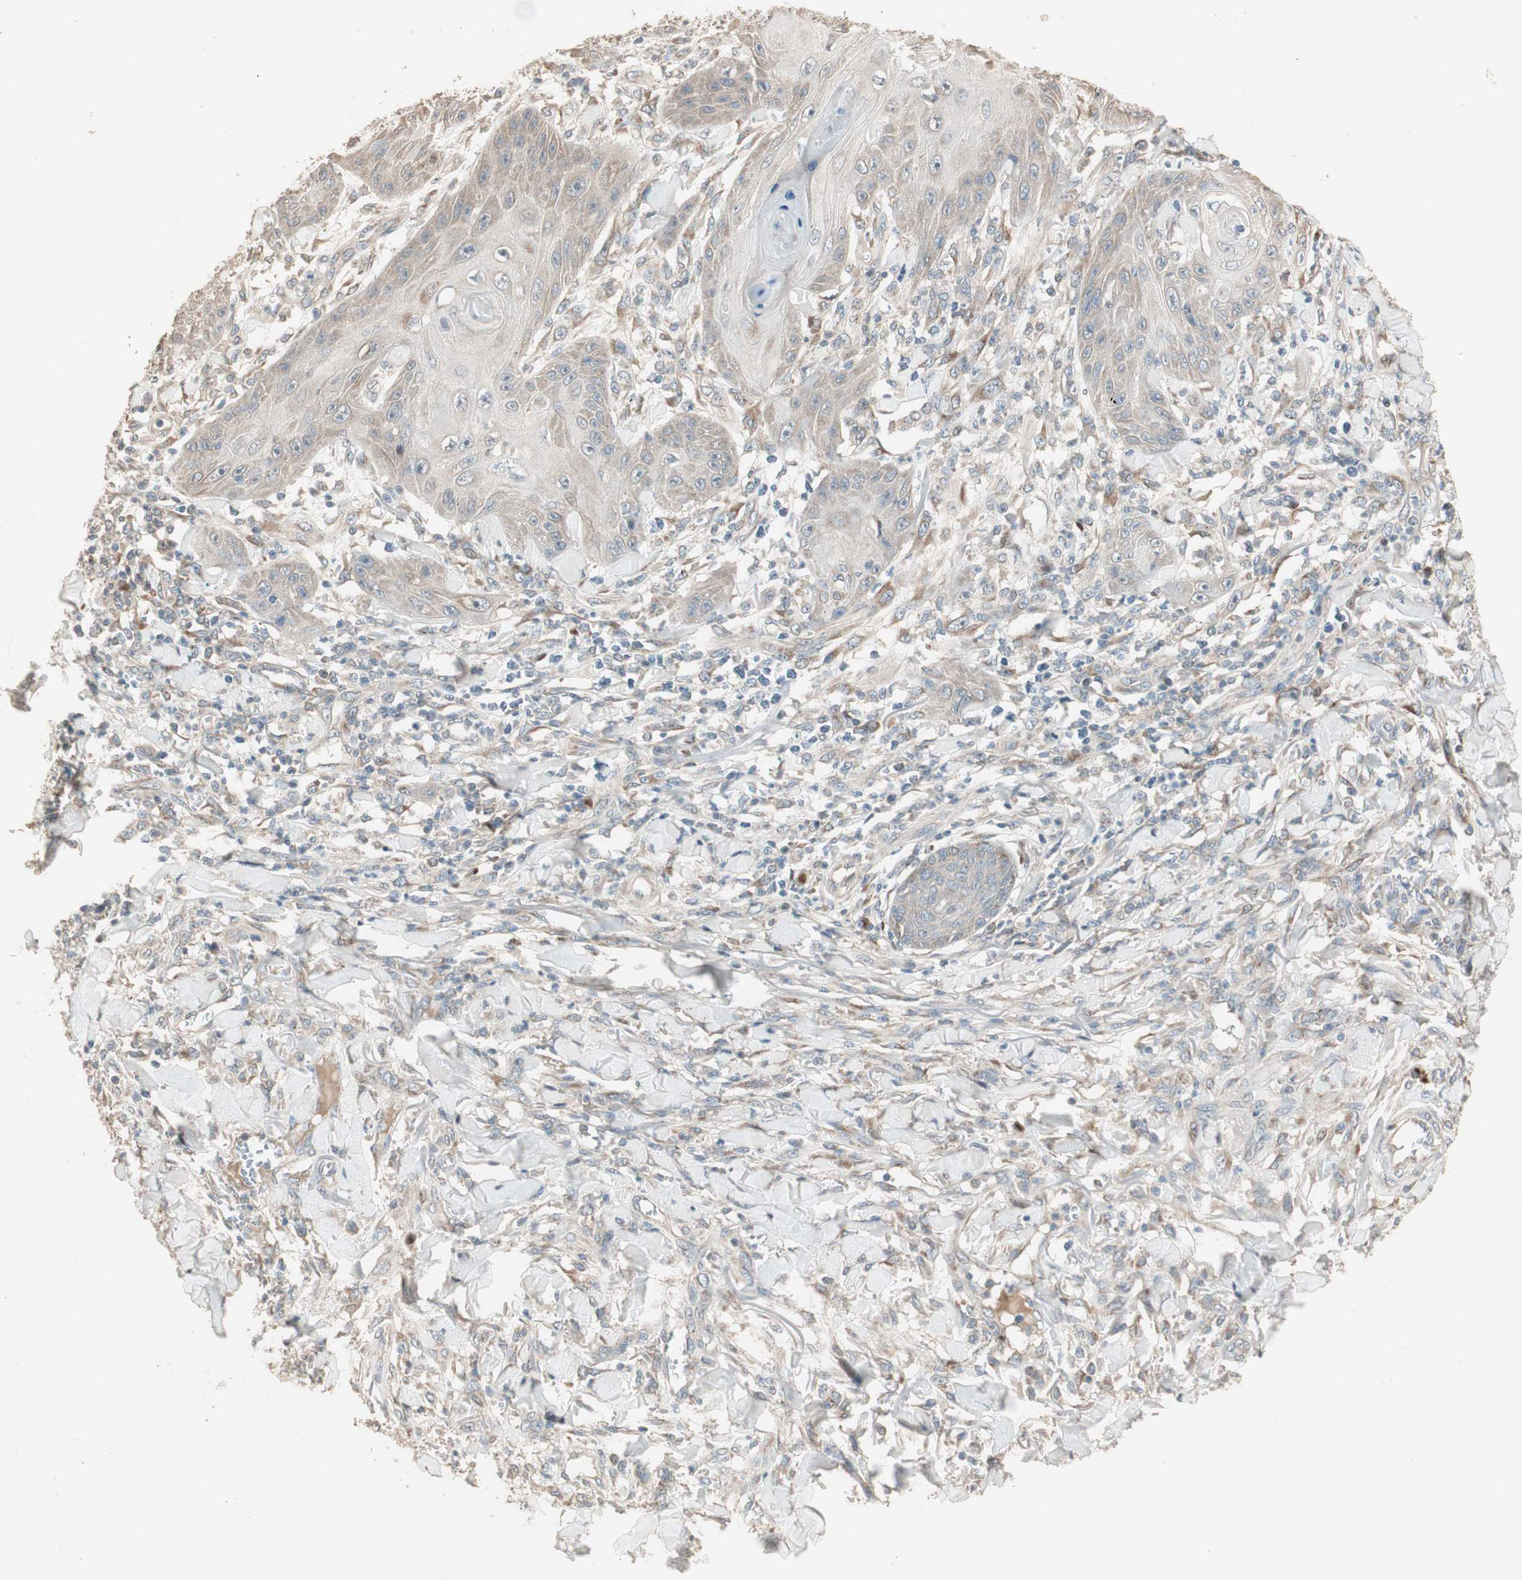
{"staining": {"intensity": "weak", "quantity": ">75%", "location": "cytoplasmic/membranous"}, "tissue": "skin cancer", "cell_type": "Tumor cells", "image_type": "cancer", "snomed": [{"axis": "morphology", "description": "Squamous cell carcinoma, NOS"}, {"axis": "topography", "description": "Skin"}], "caption": "Skin squamous cell carcinoma tissue reveals weak cytoplasmic/membranous positivity in about >75% of tumor cells, visualized by immunohistochemistry. The staining was performed using DAB (3,3'-diaminobenzidine), with brown indicating positive protein expression. Nuclei are stained blue with hematoxylin.", "gene": "RARRES1", "patient": {"sex": "female", "age": 78}}